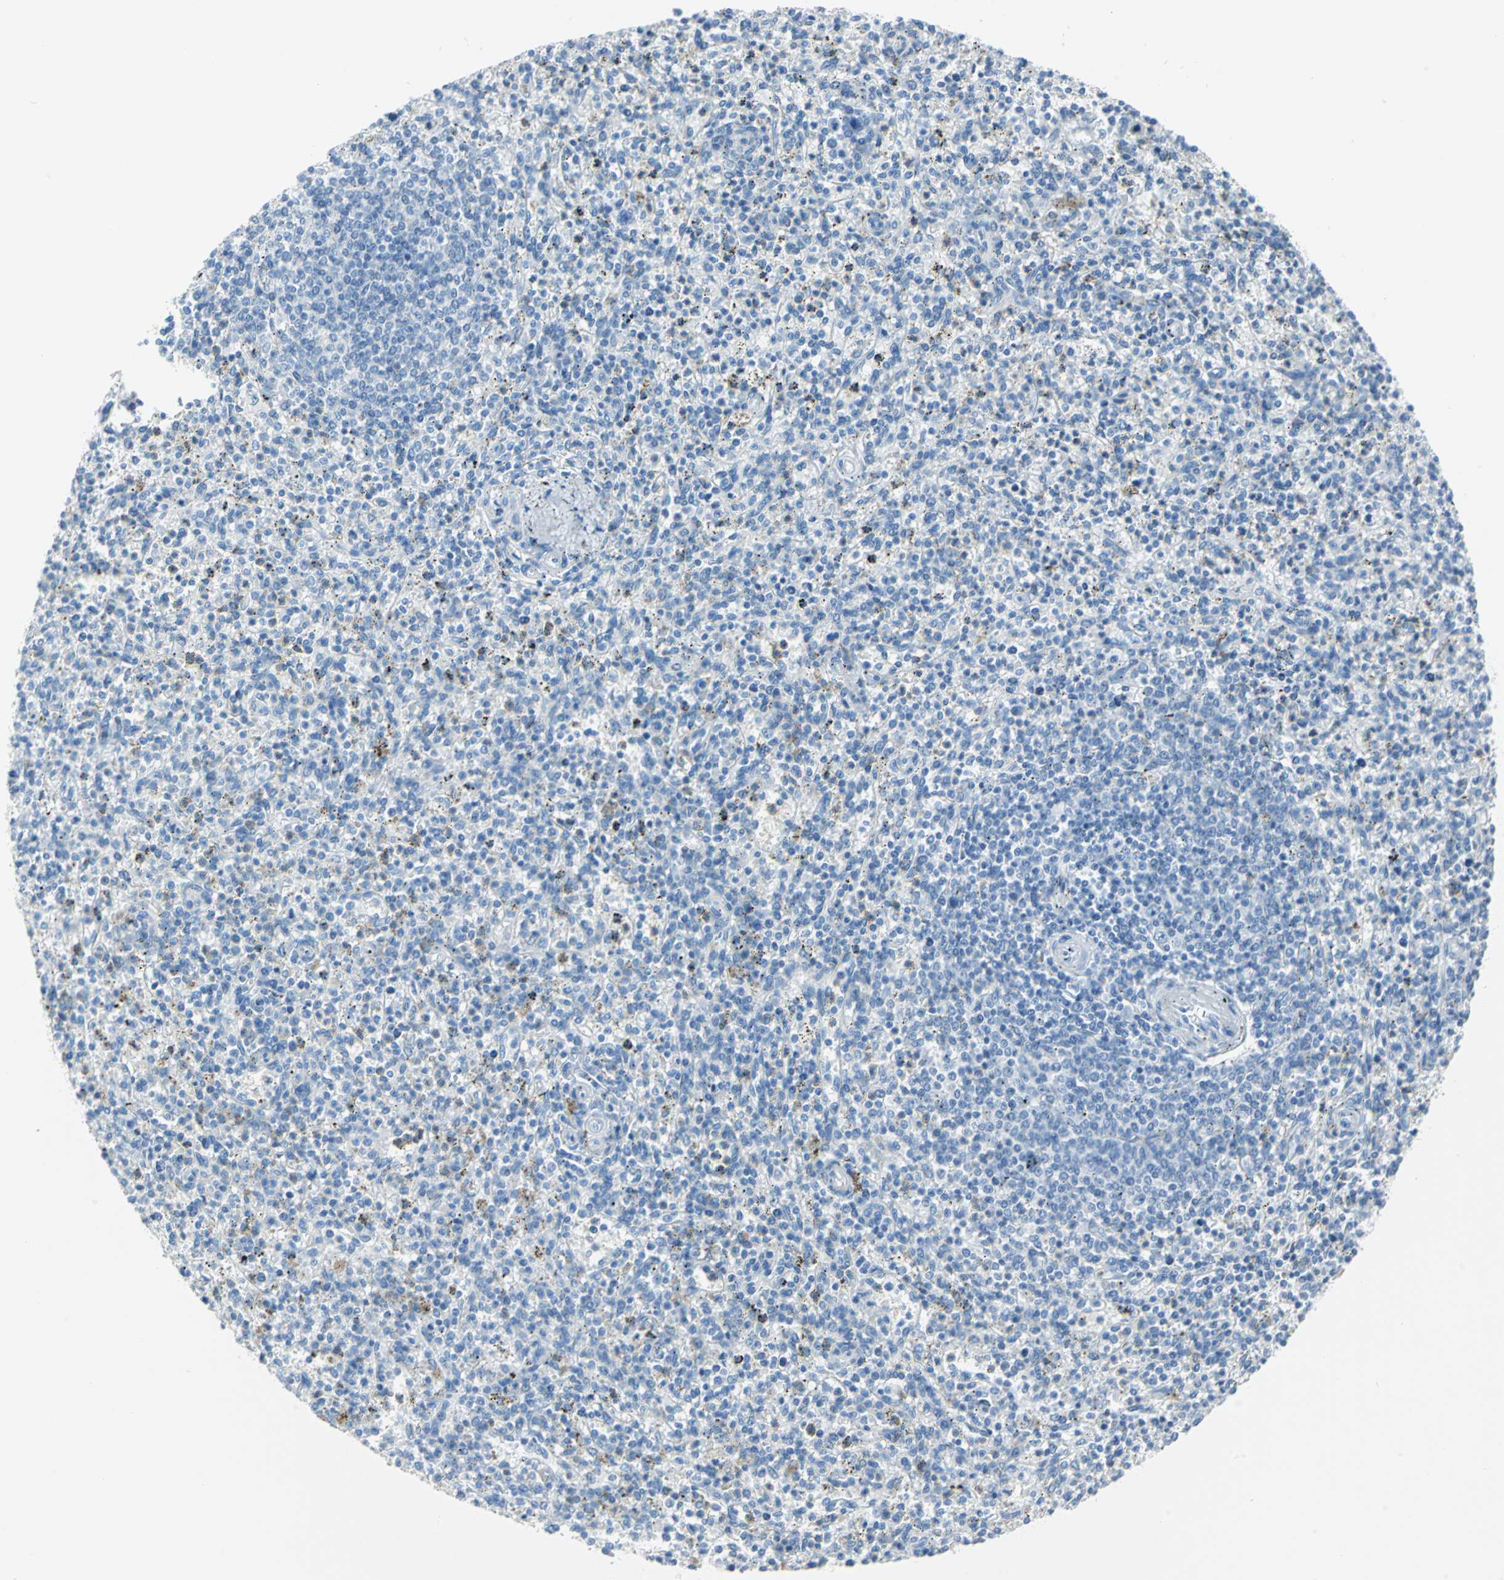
{"staining": {"intensity": "weak", "quantity": "<25%", "location": "cytoplasmic/membranous"}, "tissue": "spleen", "cell_type": "Cells in red pulp", "image_type": "normal", "snomed": [{"axis": "morphology", "description": "Normal tissue, NOS"}, {"axis": "topography", "description": "Spleen"}], "caption": "Histopathology image shows no significant protein staining in cells in red pulp of normal spleen. (DAB (3,3'-diaminobenzidine) immunohistochemistry (IHC) visualized using brightfield microscopy, high magnification).", "gene": "SFN", "patient": {"sex": "male", "age": 72}}